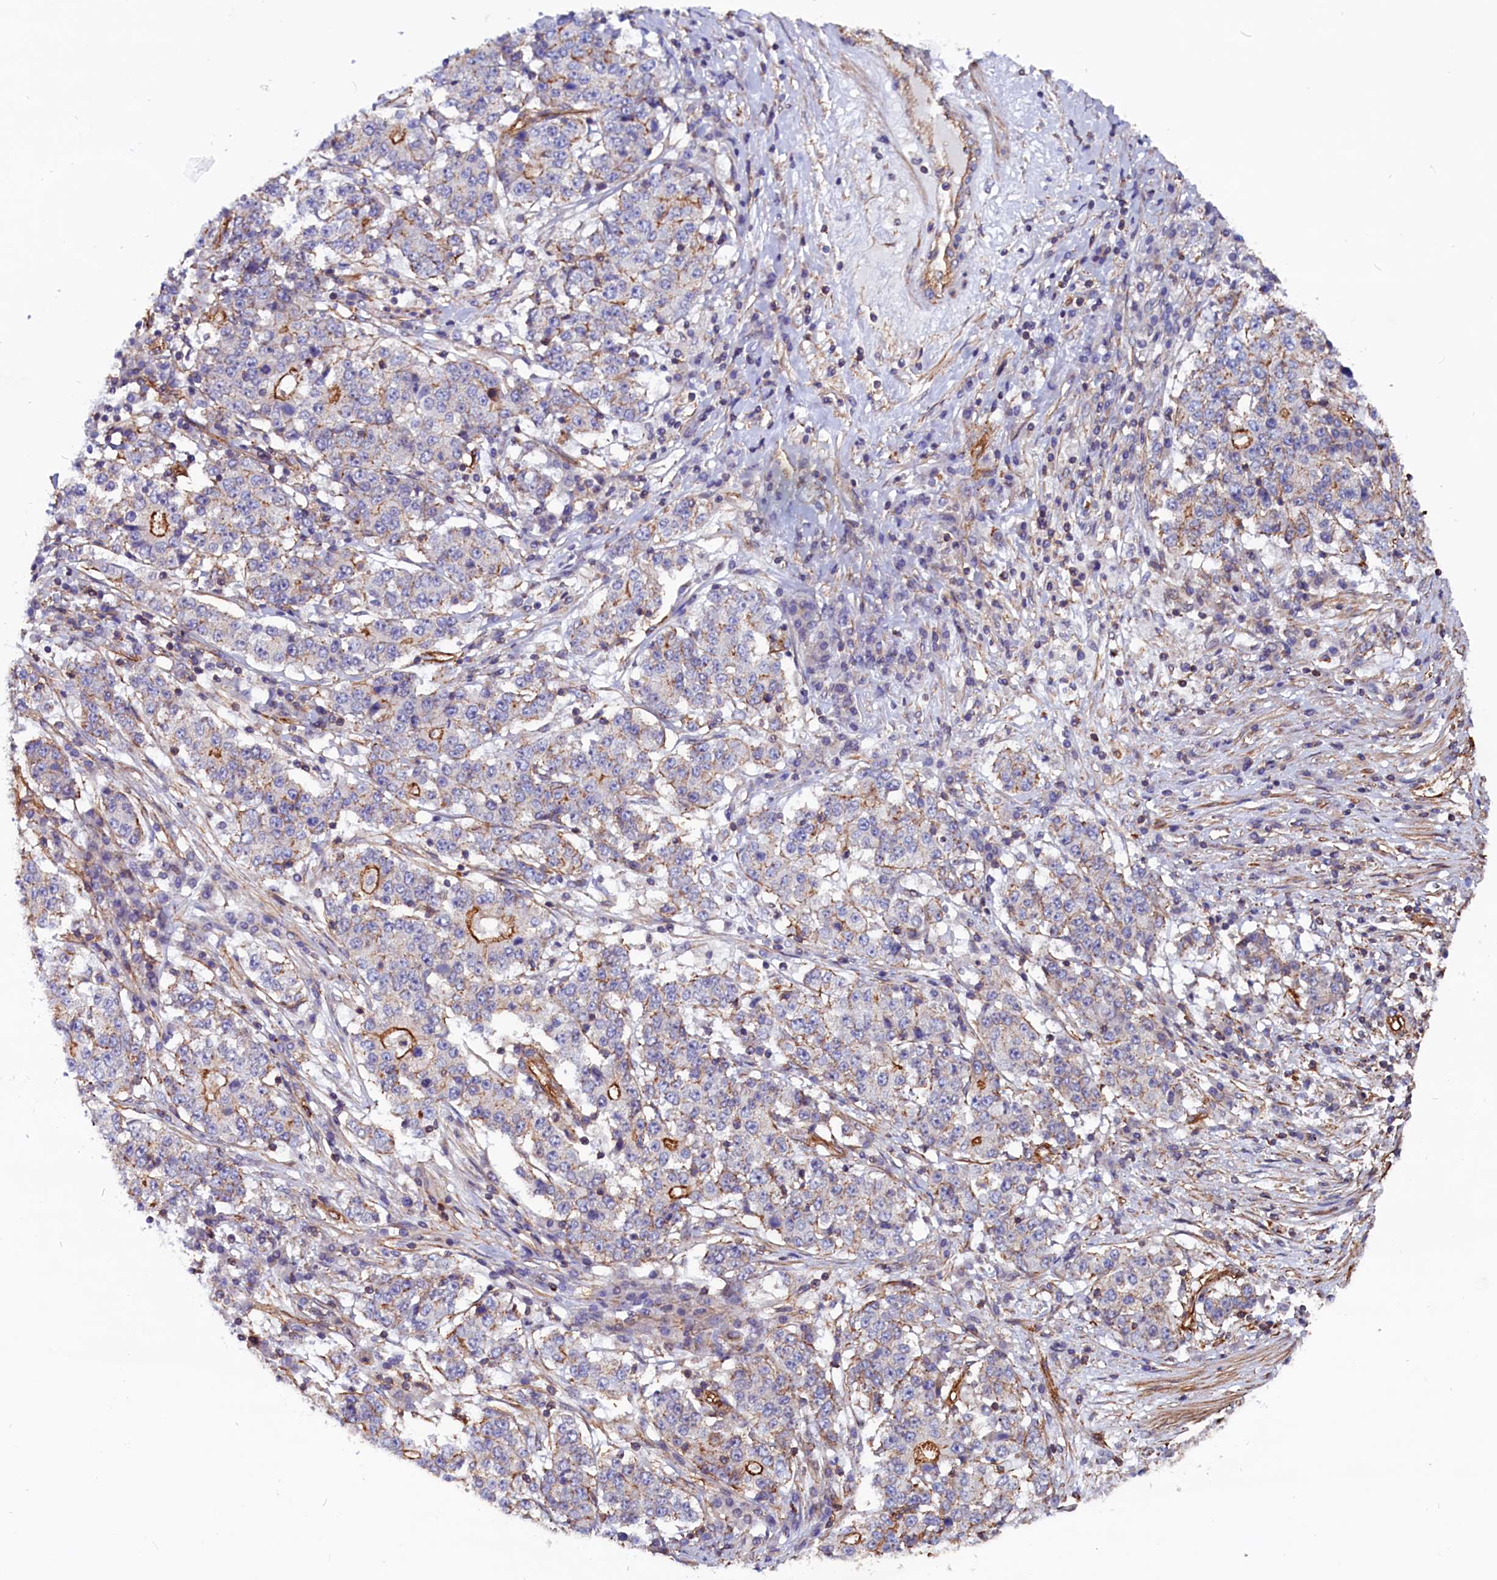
{"staining": {"intensity": "moderate", "quantity": "<25%", "location": "cytoplasmic/membranous"}, "tissue": "stomach cancer", "cell_type": "Tumor cells", "image_type": "cancer", "snomed": [{"axis": "morphology", "description": "Adenocarcinoma, NOS"}, {"axis": "topography", "description": "Stomach"}], "caption": "An image of stomach cancer stained for a protein displays moderate cytoplasmic/membranous brown staining in tumor cells.", "gene": "ZNF749", "patient": {"sex": "male", "age": 59}}